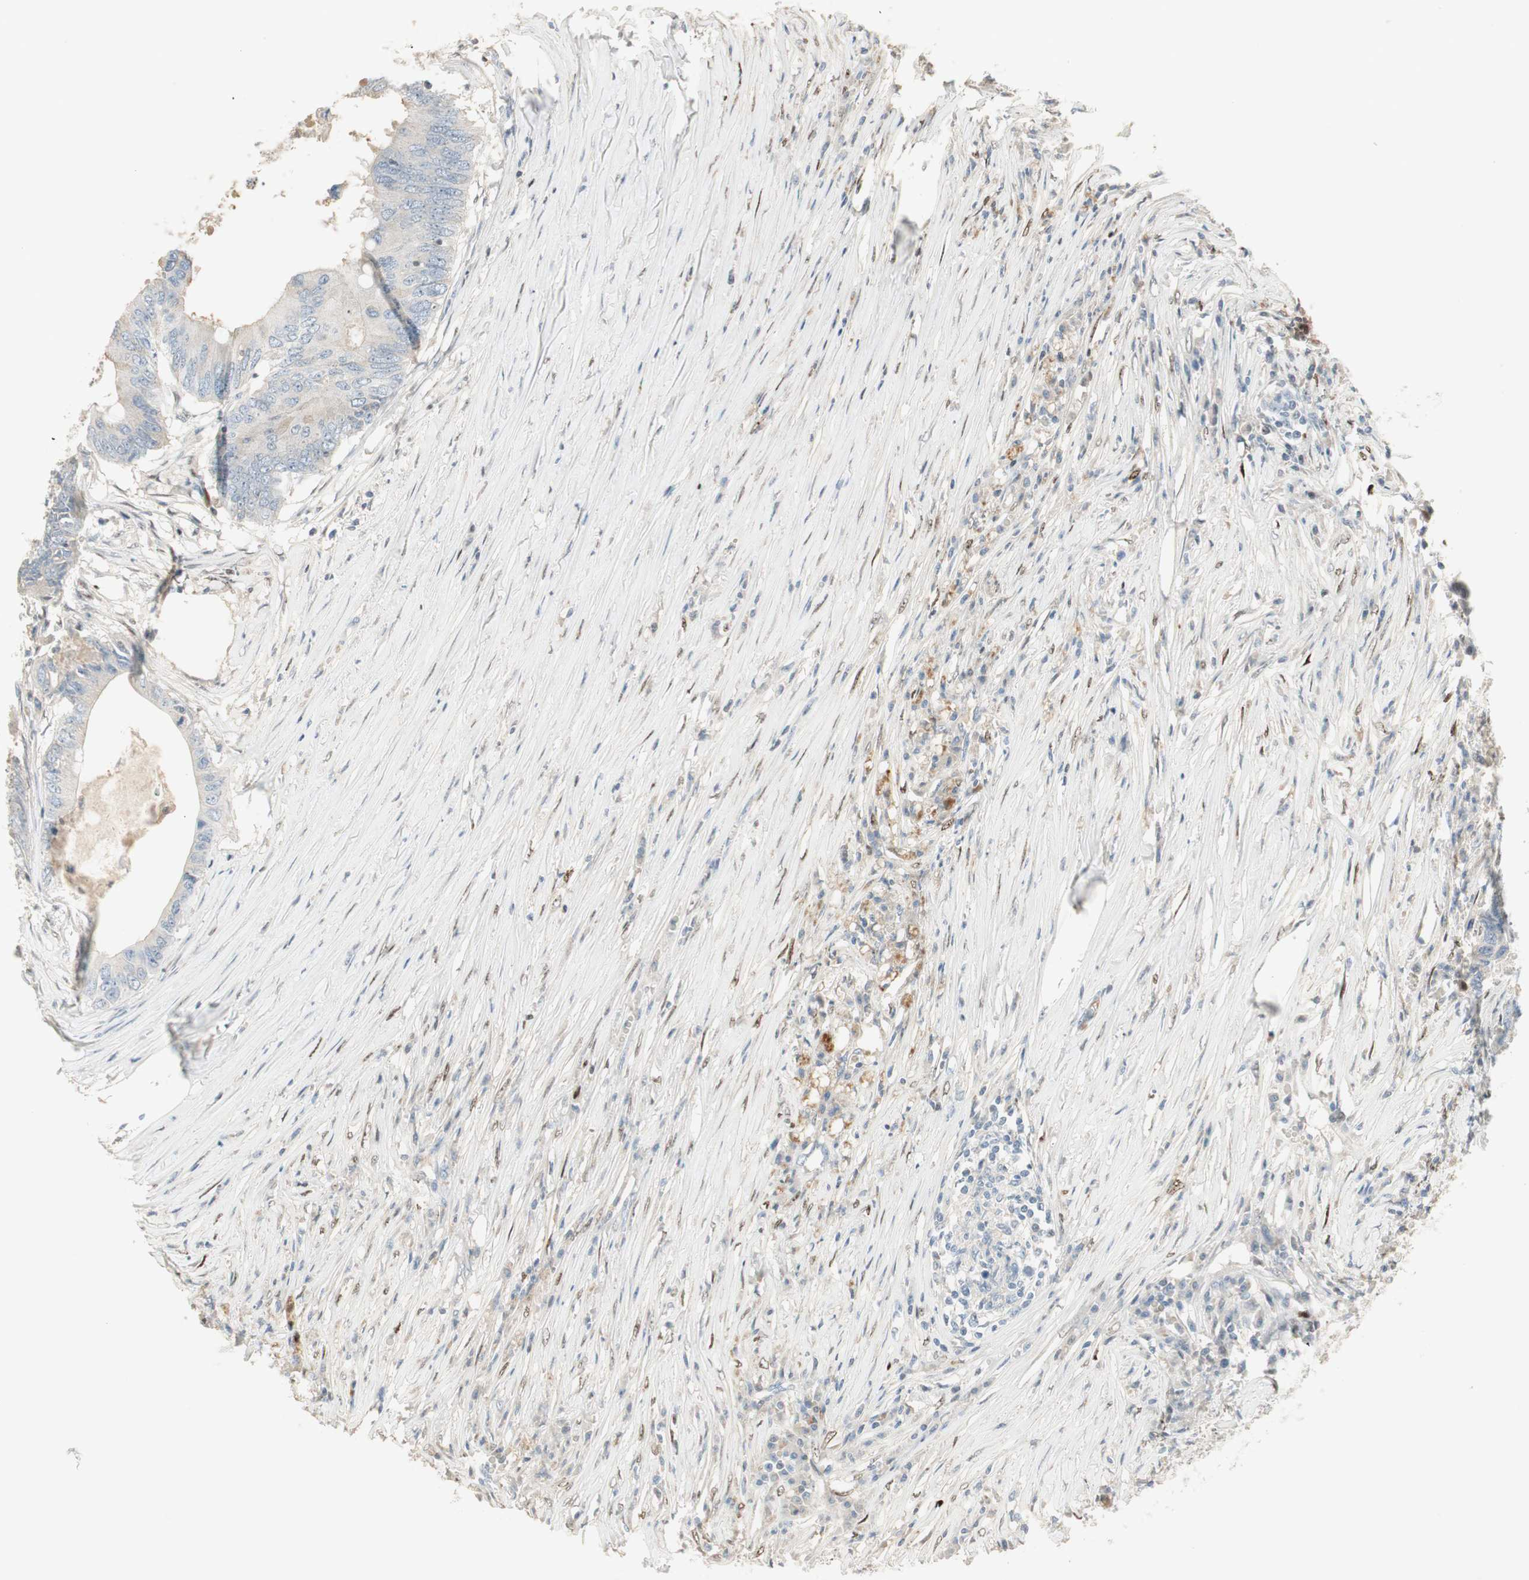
{"staining": {"intensity": "negative", "quantity": "none", "location": "none"}, "tissue": "colorectal cancer", "cell_type": "Tumor cells", "image_type": "cancer", "snomed": [{"axis": "morphology", "description": "Adenocarcinoma, NOS"}, {"axis": "topography", "description": "Colon"}], "caption": "High power microscopy photomicrograph of an immunohistochemistry histopathology image of adenocarcinoma (colorectal), revealing no significant expression in tumor cells. (Stains: DAB (3,3'-diaminobenzidine) immunohistochemistry (IHC) with hematoxylin counter stain, Microscopy: brightfield microscopy at high magnification).", "gene": "RUNX2", "patient": {"sex": "male", "age": 71}}